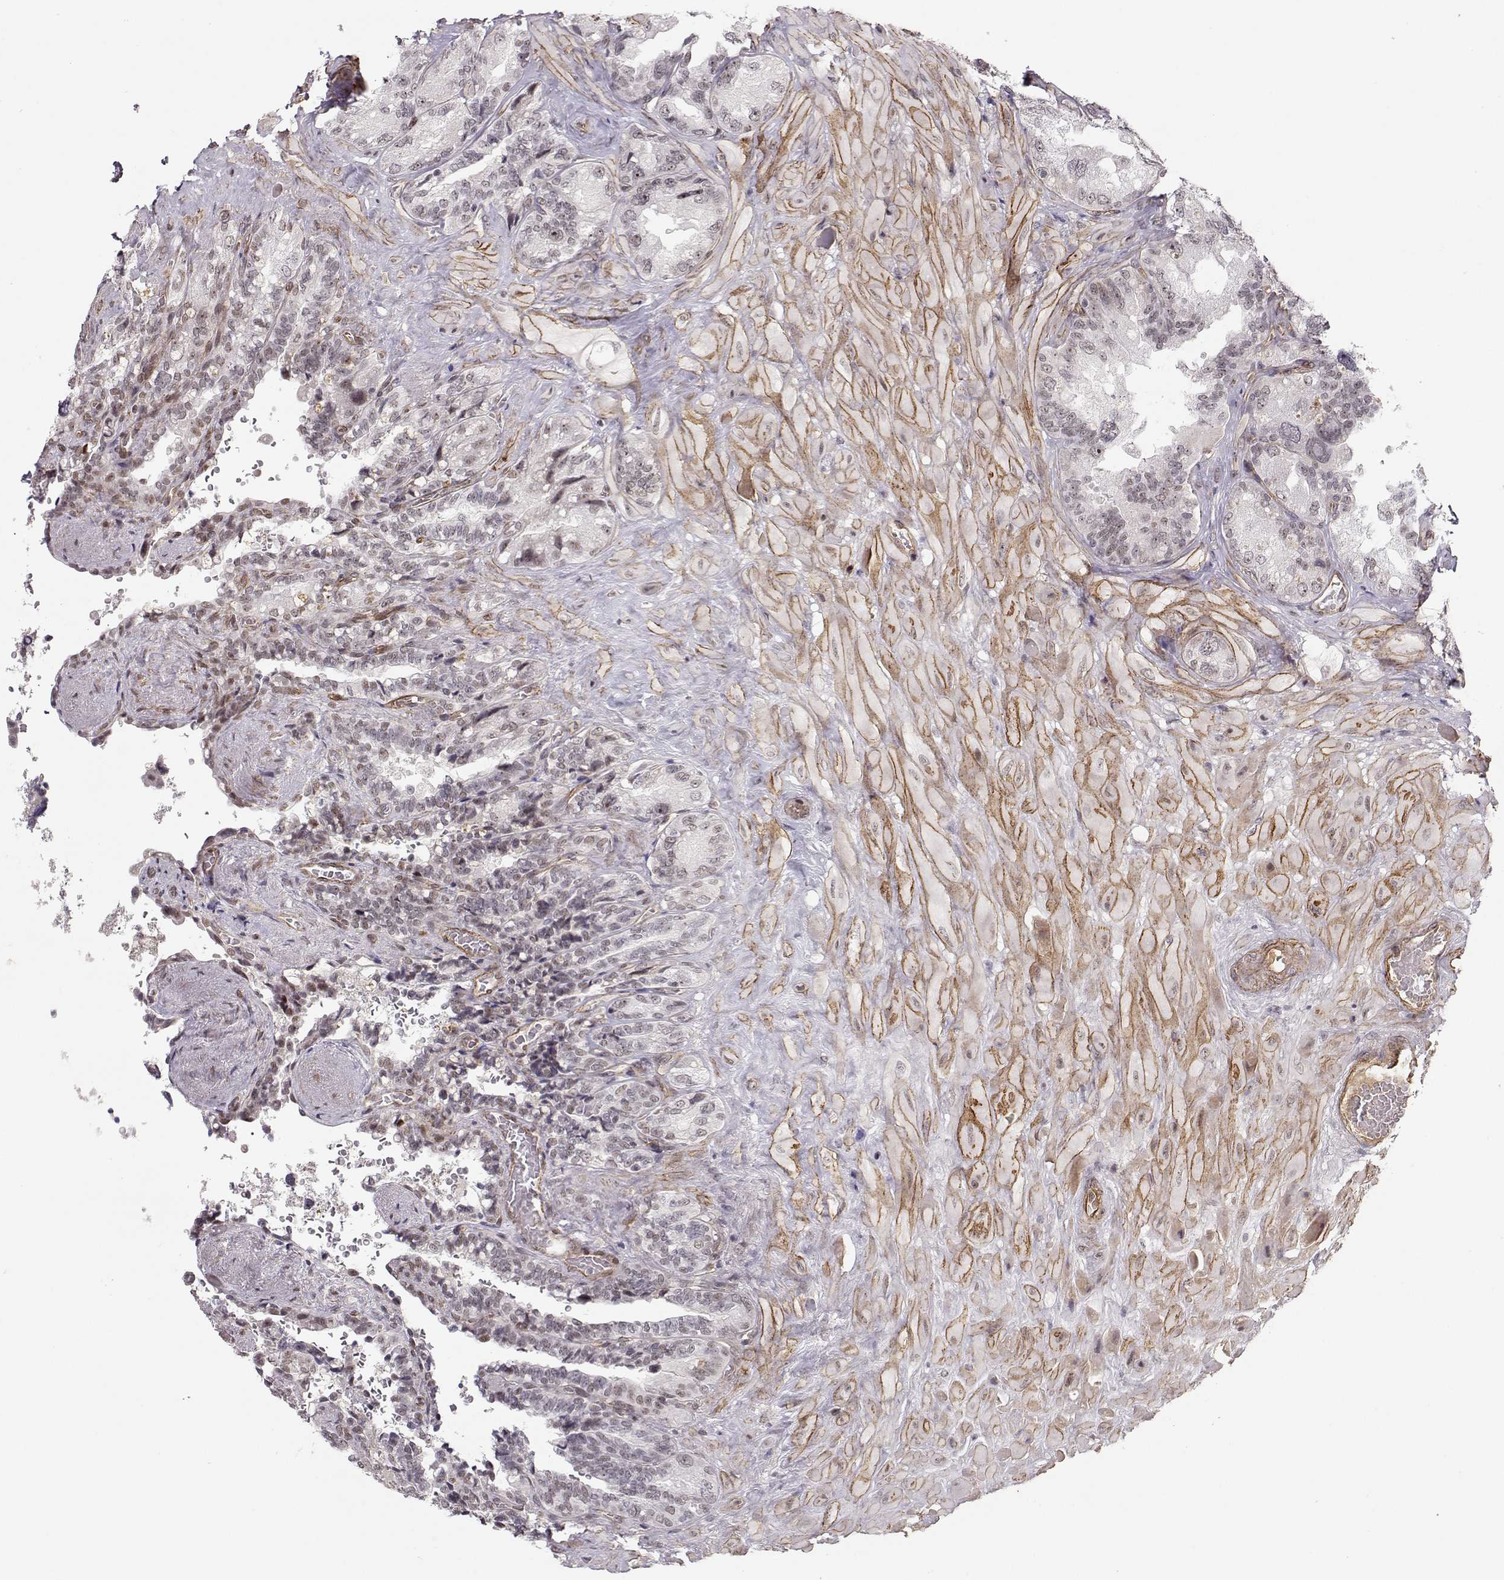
{"staining": {"intensity": "moderate", "quantity": "<25%", "location": "nuclear"}, "tissue": "seminal vesicle", "cell_type": "Glandular cells", "image_type": "normal", "snomed": [{"axis": "morphology", "description": "Normal tissue, NOS"}, {"axis": "topography", "description": "Seminal veicle"}], "caption": "Immunohistochemistry (DAB (3,3'-diaminobenzidine)) staining of unremarkable seminal vesicle exhibits moderate nuclear protein staining in about <25% of glandular cells.", "gene": "CIR1", "patient": {"sex": "male", "age": 69}}